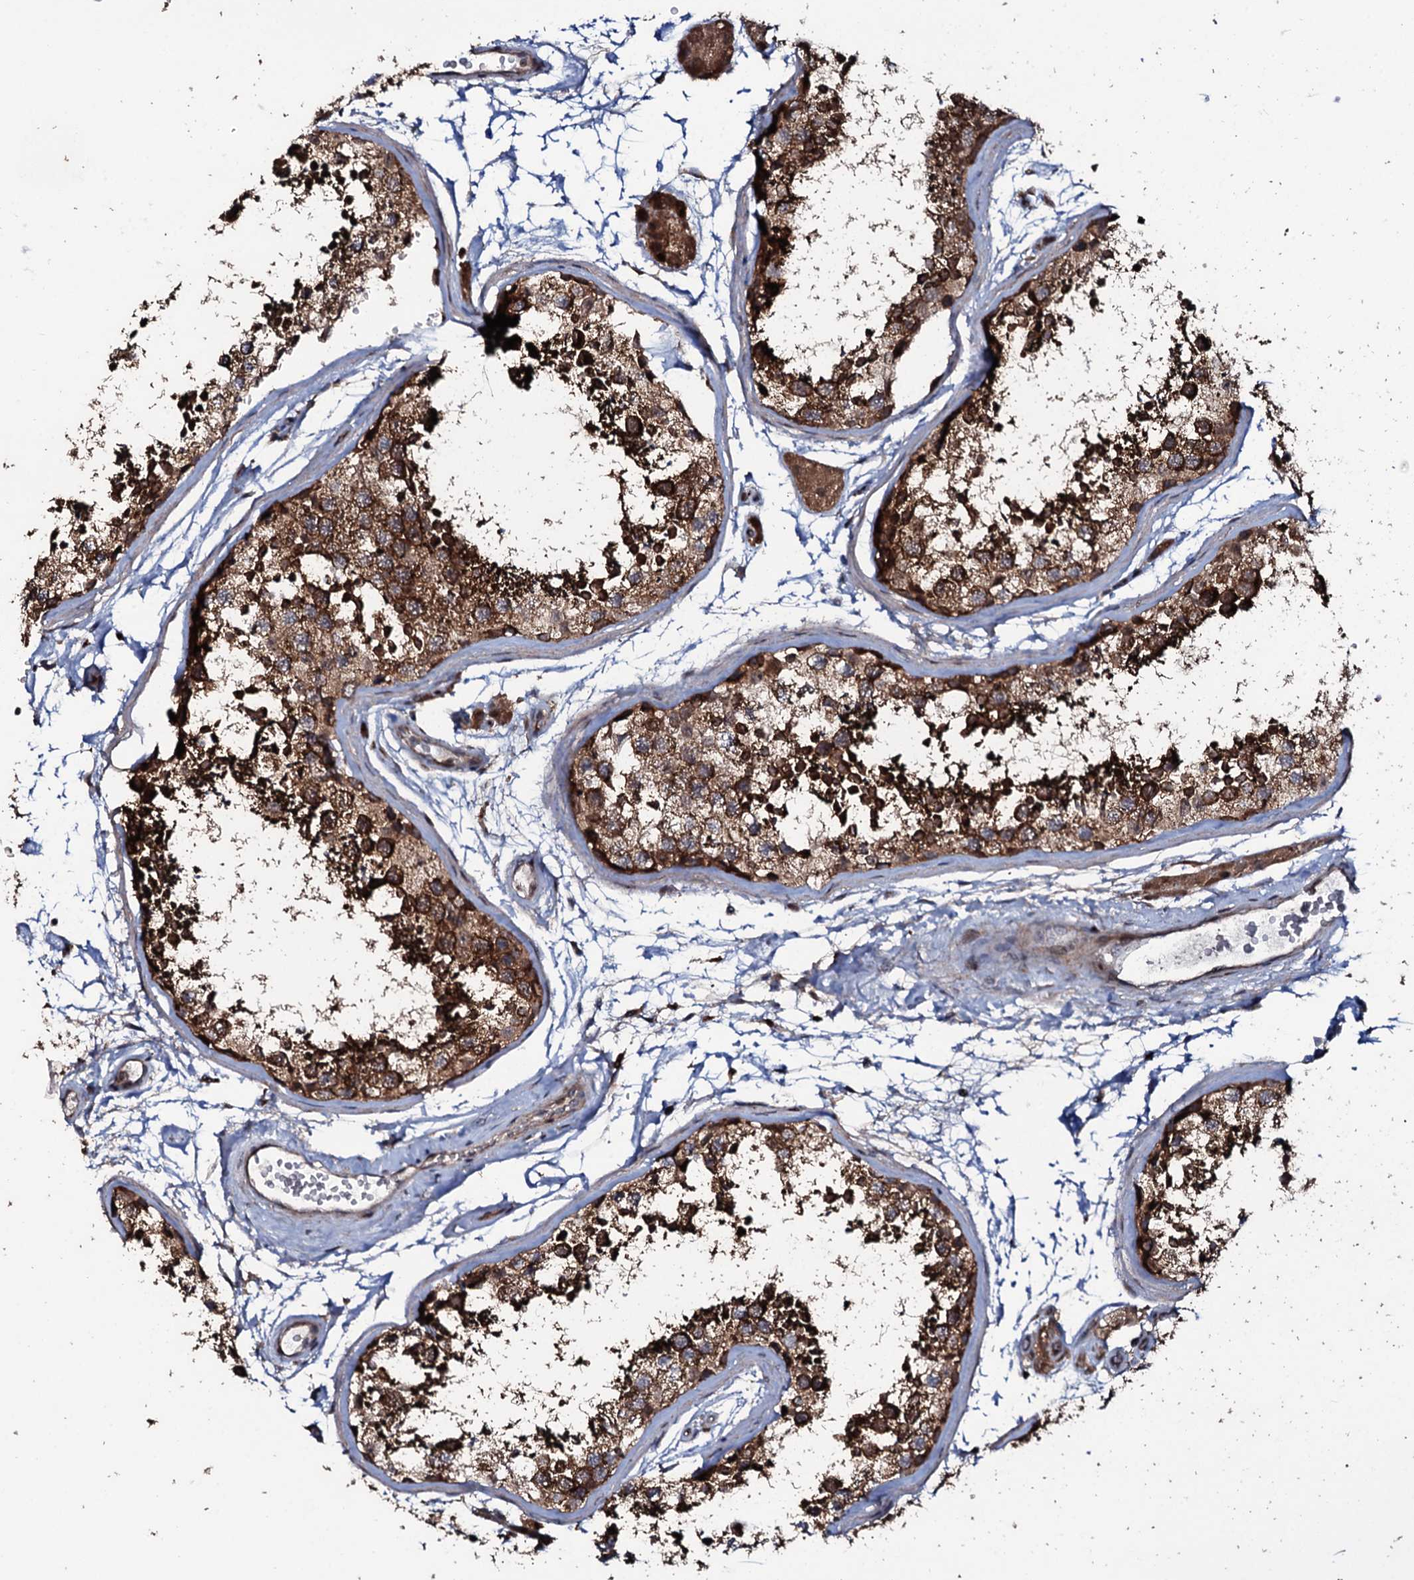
{"staining": {"intensity": "strong", "quantity": ">75%", "location": "cytoplasmic/membranous"}, "tissue": "testis", "cell_type": "Cells in seminiferous ducts", "image_type": "normal", "snomed": [{"axis": "morphology", "description": "Normal tissue, NOS"}, {"axis": "topography", "description": "Testis"}], "caption": "Immunohistochemical staining of unremarkable human testis demonstrates high levels of strong cytoplasmic/membranous positivity in approximately >75% of cells in seminiferous ducts. The staining was performed using DAB, with brown indicating positive protein expression. Nuclei are stained blue with hematoxylin.", "gene": "COG6", "patient": {"sex": "male", "age": 56}}